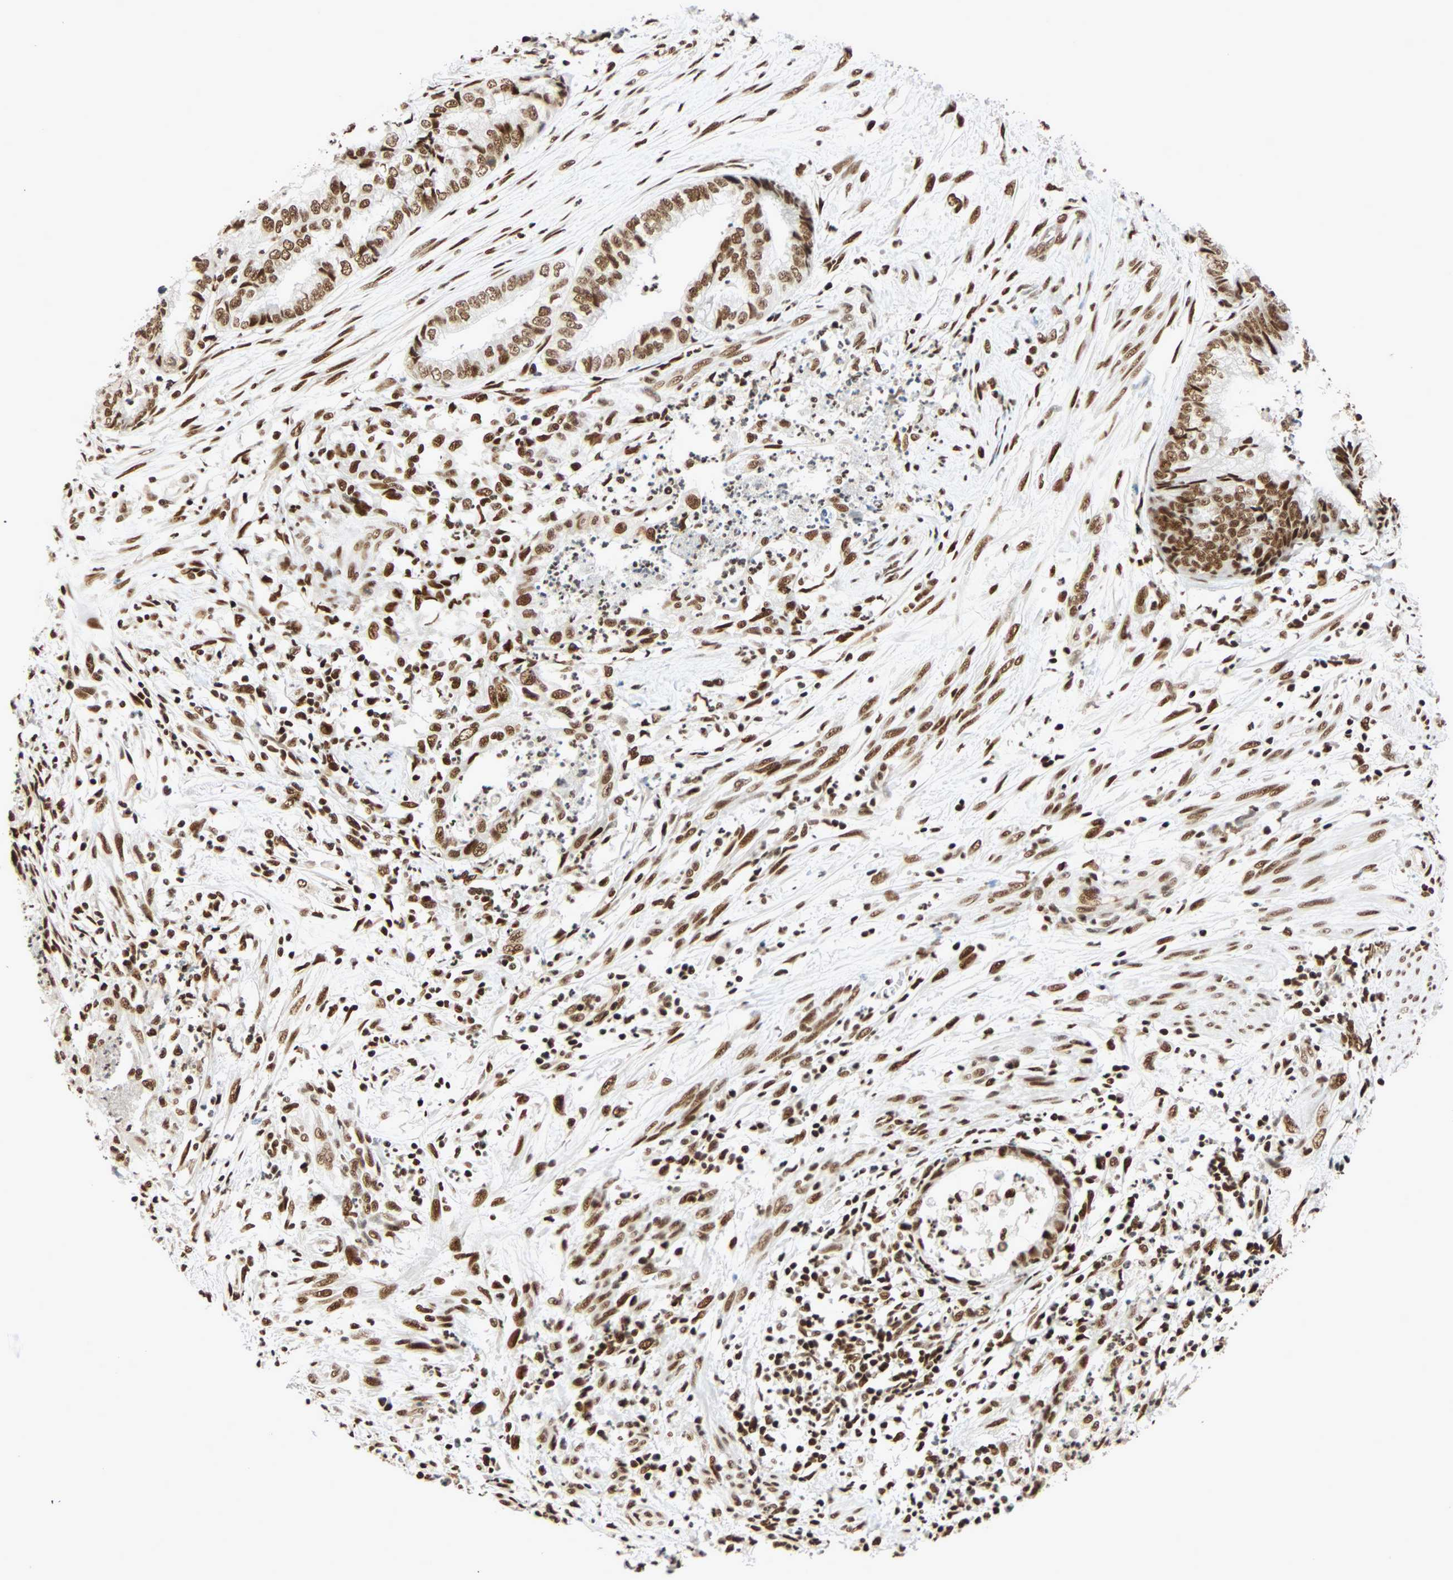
{"staining": {"intensity": "moderate", "quantity": ">75%", "location": "nuclear"}, "tissue": "endometrial cancer", "cell_type": "Tumor cells", "image_type": "cancer", "snomed": [{"axis": "morphology", "description": "Necrosis, NOS"}, {"axis": "morphology", "description": "Adenocarcinoma, NOS"}, {"axis": "topography", "description": "Endometrium"}], "caption": "Adenocarcinoma (endometrial) stained with DAB immunohistochemistry (IHC) exhibits medium levels of moderate nuclear positivity in approximately >75% of tumor cells. (Stains: DAB (3,3'-diaminobenzidine) in brown, nuclei in blue, Microscopy: brightfield microscopy at high magnification).", "gene": "CDK12", "patient": {"sex": "female", "age": 79}}